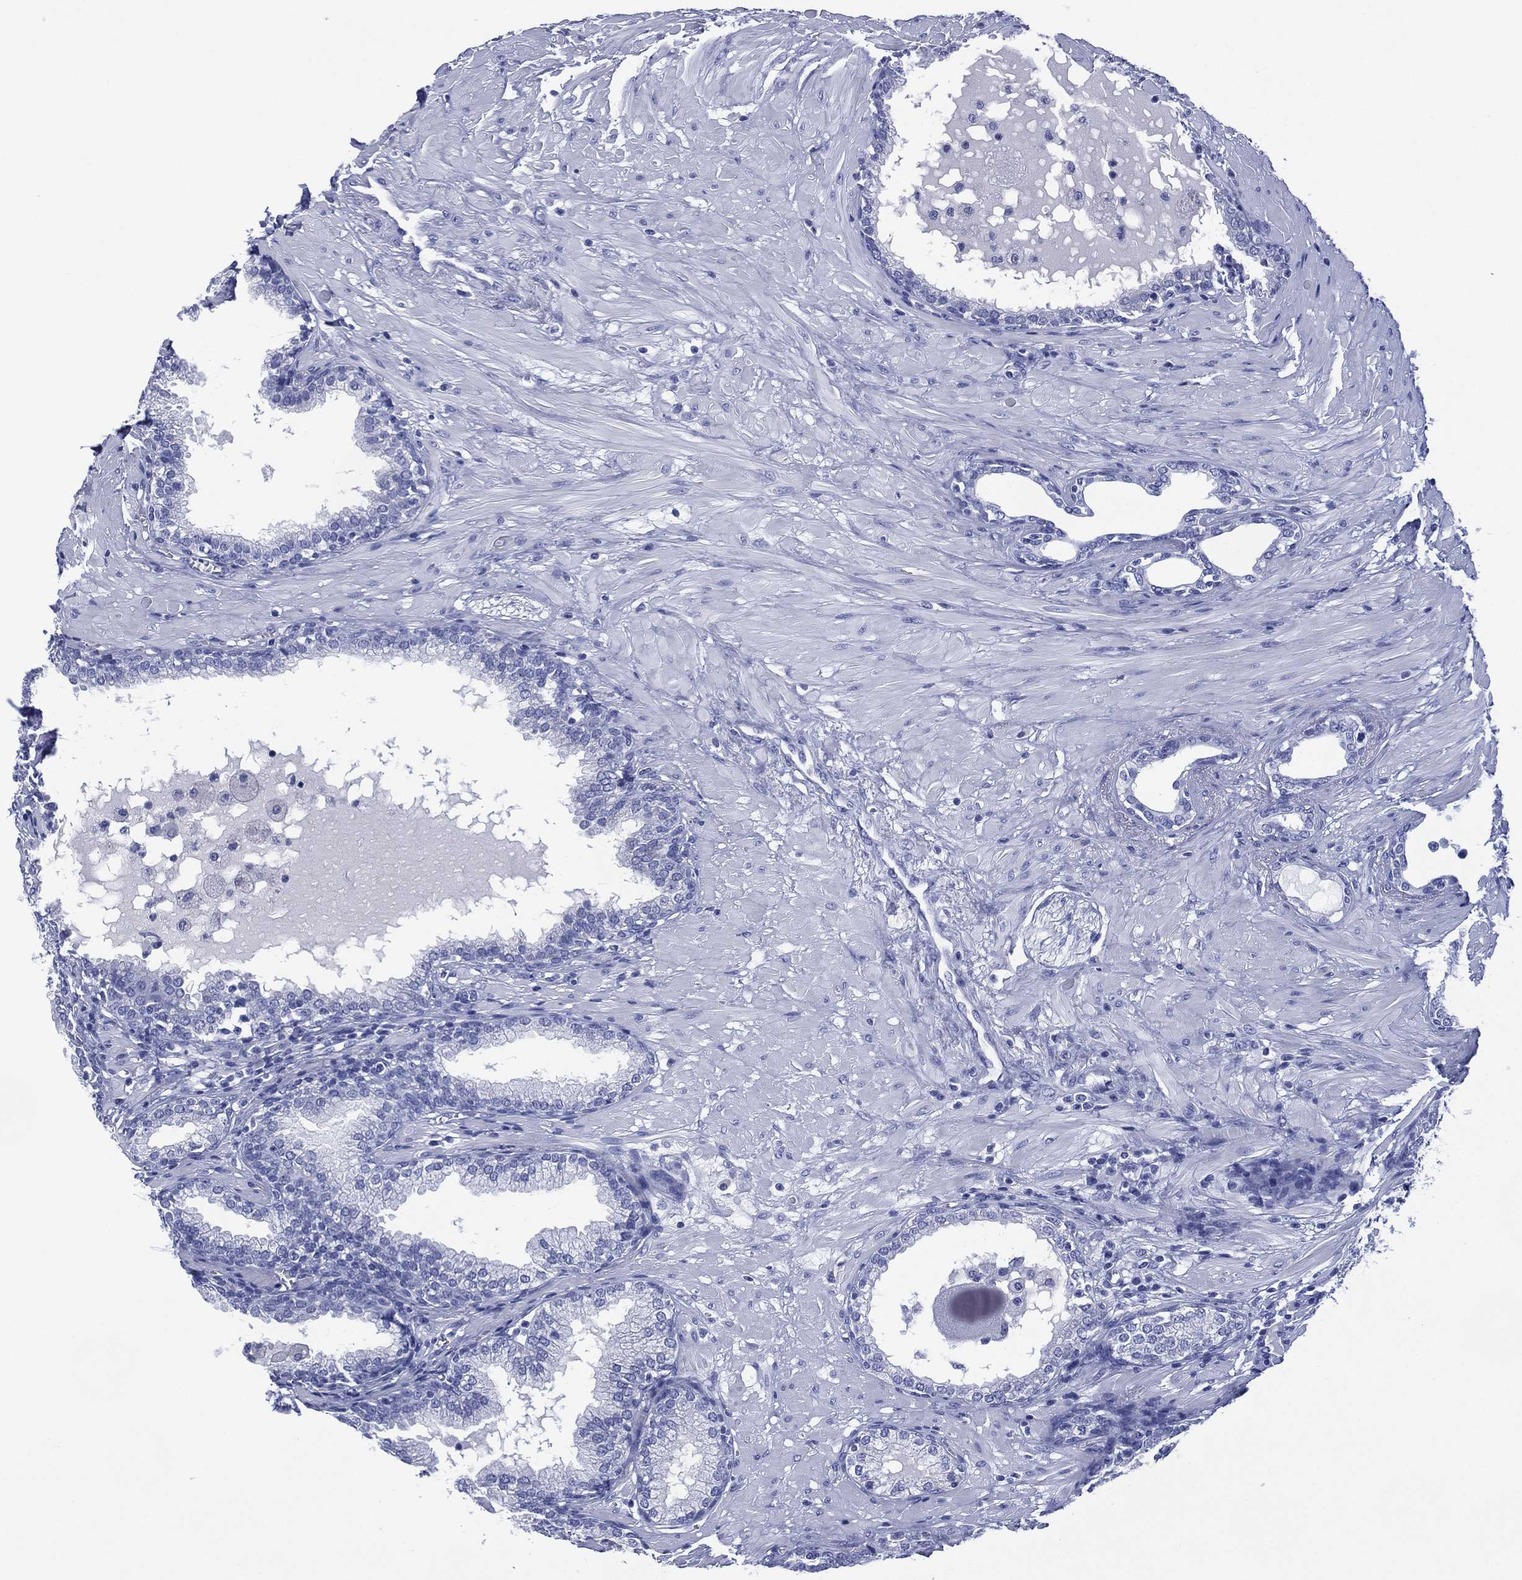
{"staining": {"intensity": "negative", "quantity": "none", "location": "none"}, "tissue": "prostate", "cell_type": "Glandular cells", "image_type": "normal", "snomed": [{"axis": "morphology", "description": "Normal tissue, NOS"}, {"axis": "topography", "description": "Prostate"}], "caption": "An image of prostate stained for a protein reveals no brown staining in glandular cells.", "gene": "SIGLECL1", "patient": {"sex": "male", "age": 64}}